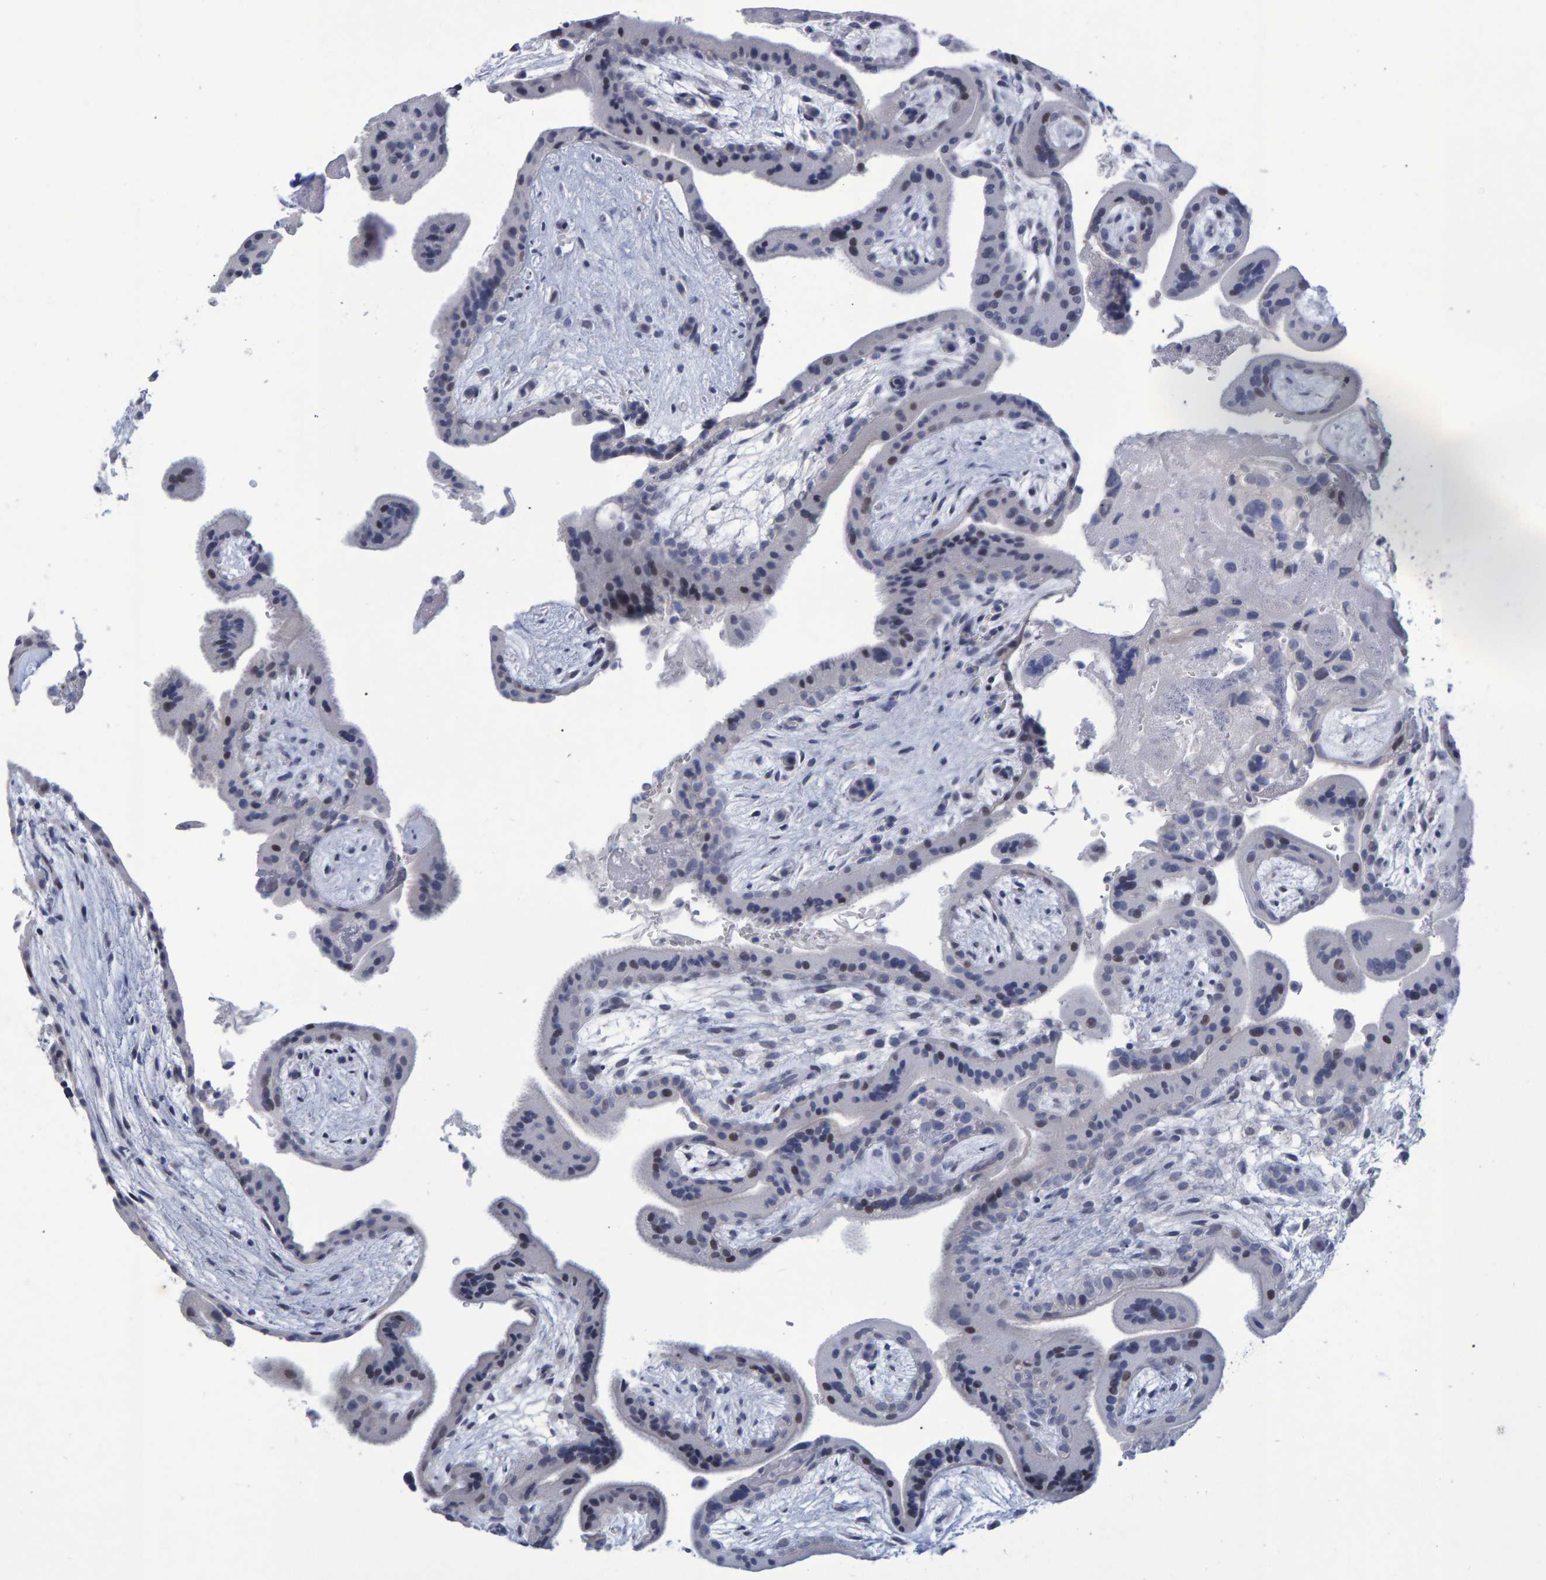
{"staining": {"intensity": "negative", "quantity": "none", "location": "none"}, "tissue": "placenta", "cell_type": "Decidual cells", "image_type": "normal", "snomed": [{"axis": "morphology", "description": "Normal tissue, NOS"}, {"axis": "topography", "description": "Placenta"}], "caption": "This is a histopathology image of IHC staining of normal placenta, which shows no staining in decidual cells.", "gene": "PROCA1", "patient": {"sex": "female", "age": 35}}